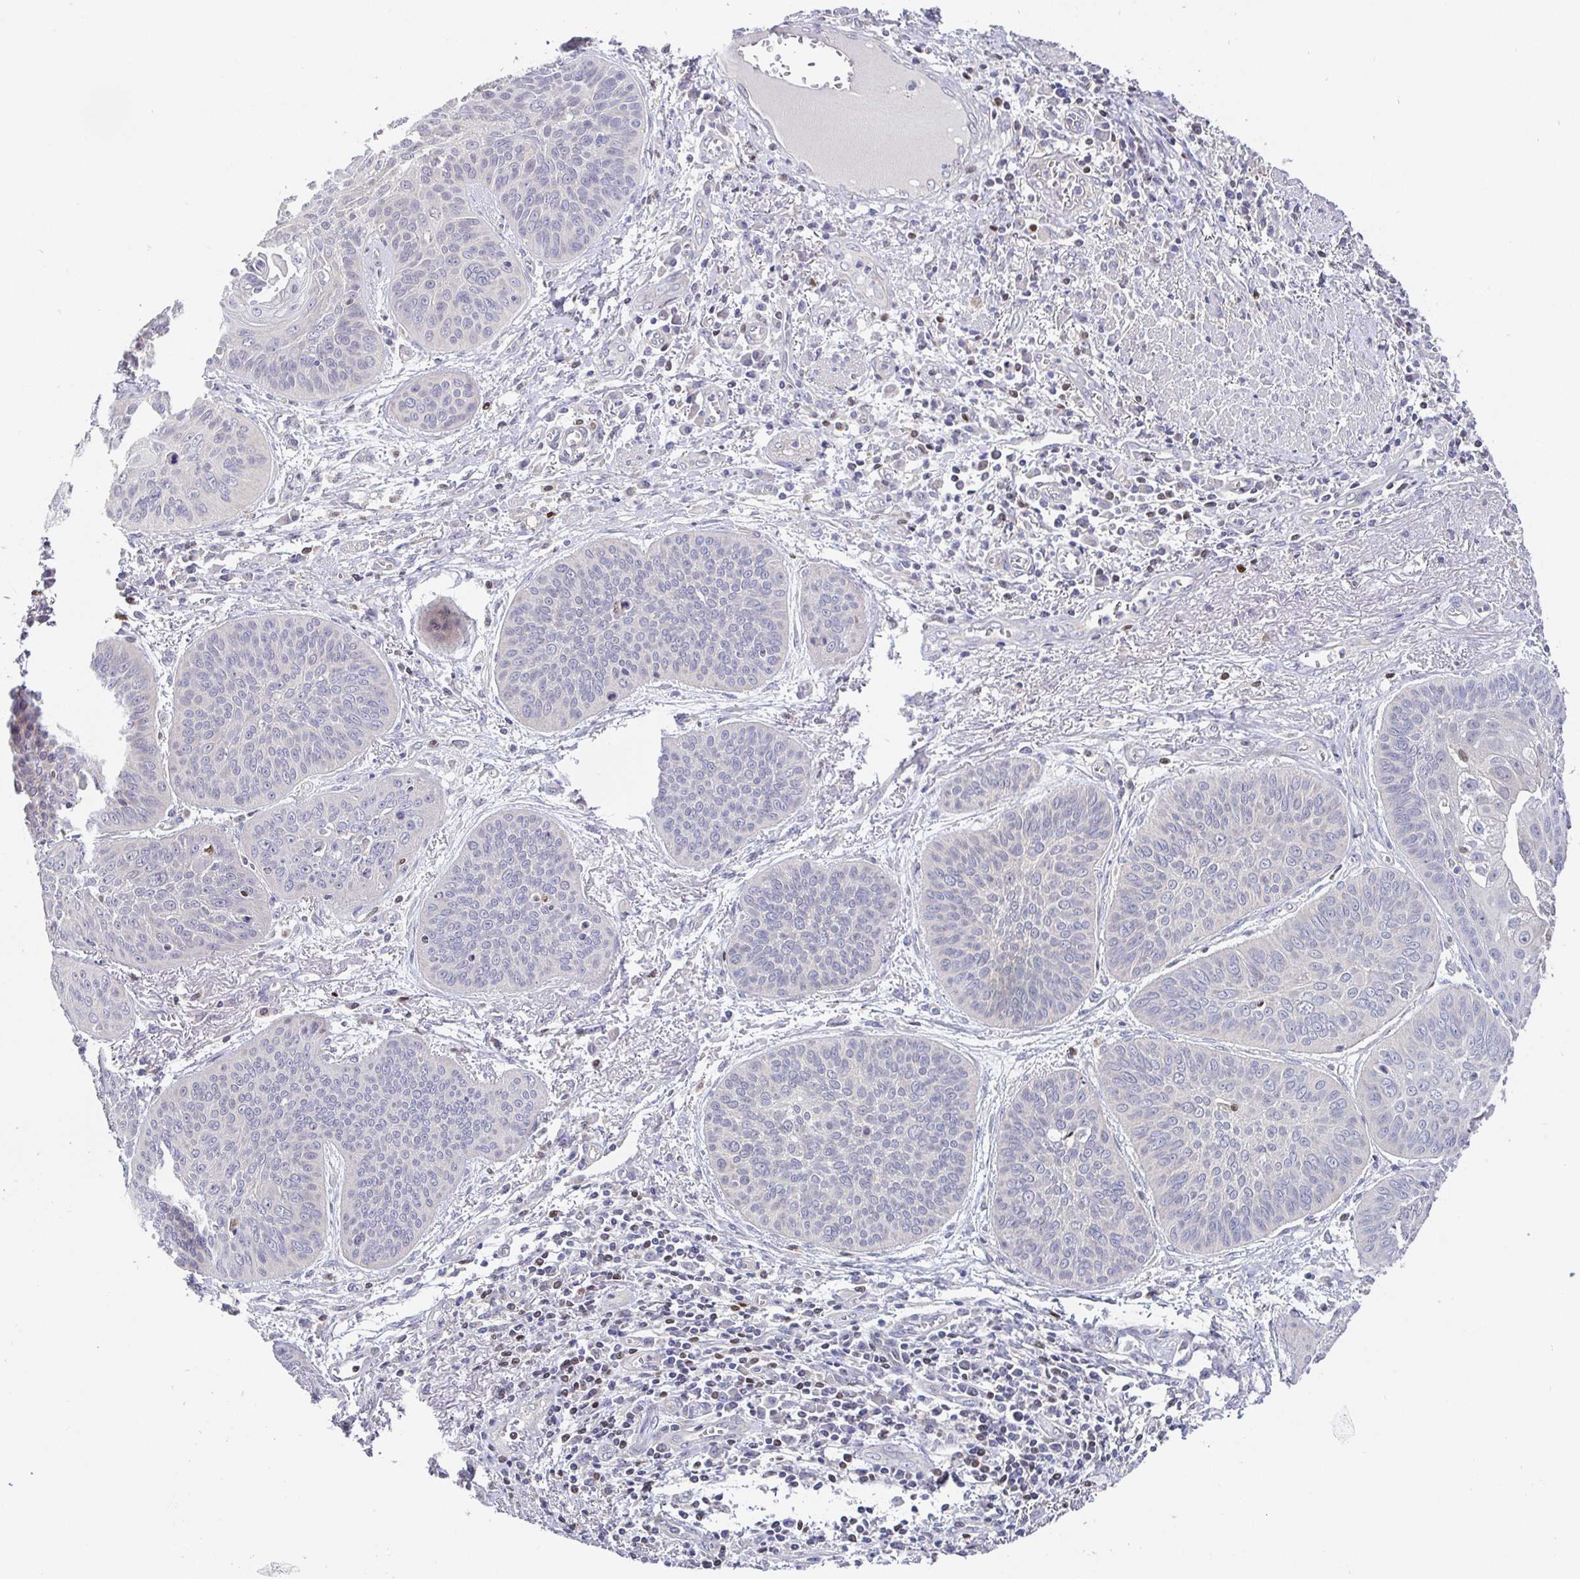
{"staining": {"intensity": "negative", "quantity": "none", "location": "none"}, "tissue": "lung cancer", "cell_type": "Tumor cells", "image_type": "cancer", "snomed": [{"axis": "morphology", "description": "Squamous cell carcinoma, NOS"}, {"axis": "topography", "description": "Lung"}], "caption": "Immunohistochemistry micrograph of neoplastic tissue: human lung squamous cell carcinoma stained with DAB shows no significant protein staining in tumor cells.", "gene": "SATB1", "patient": {"sex": "male", "age": 74}}